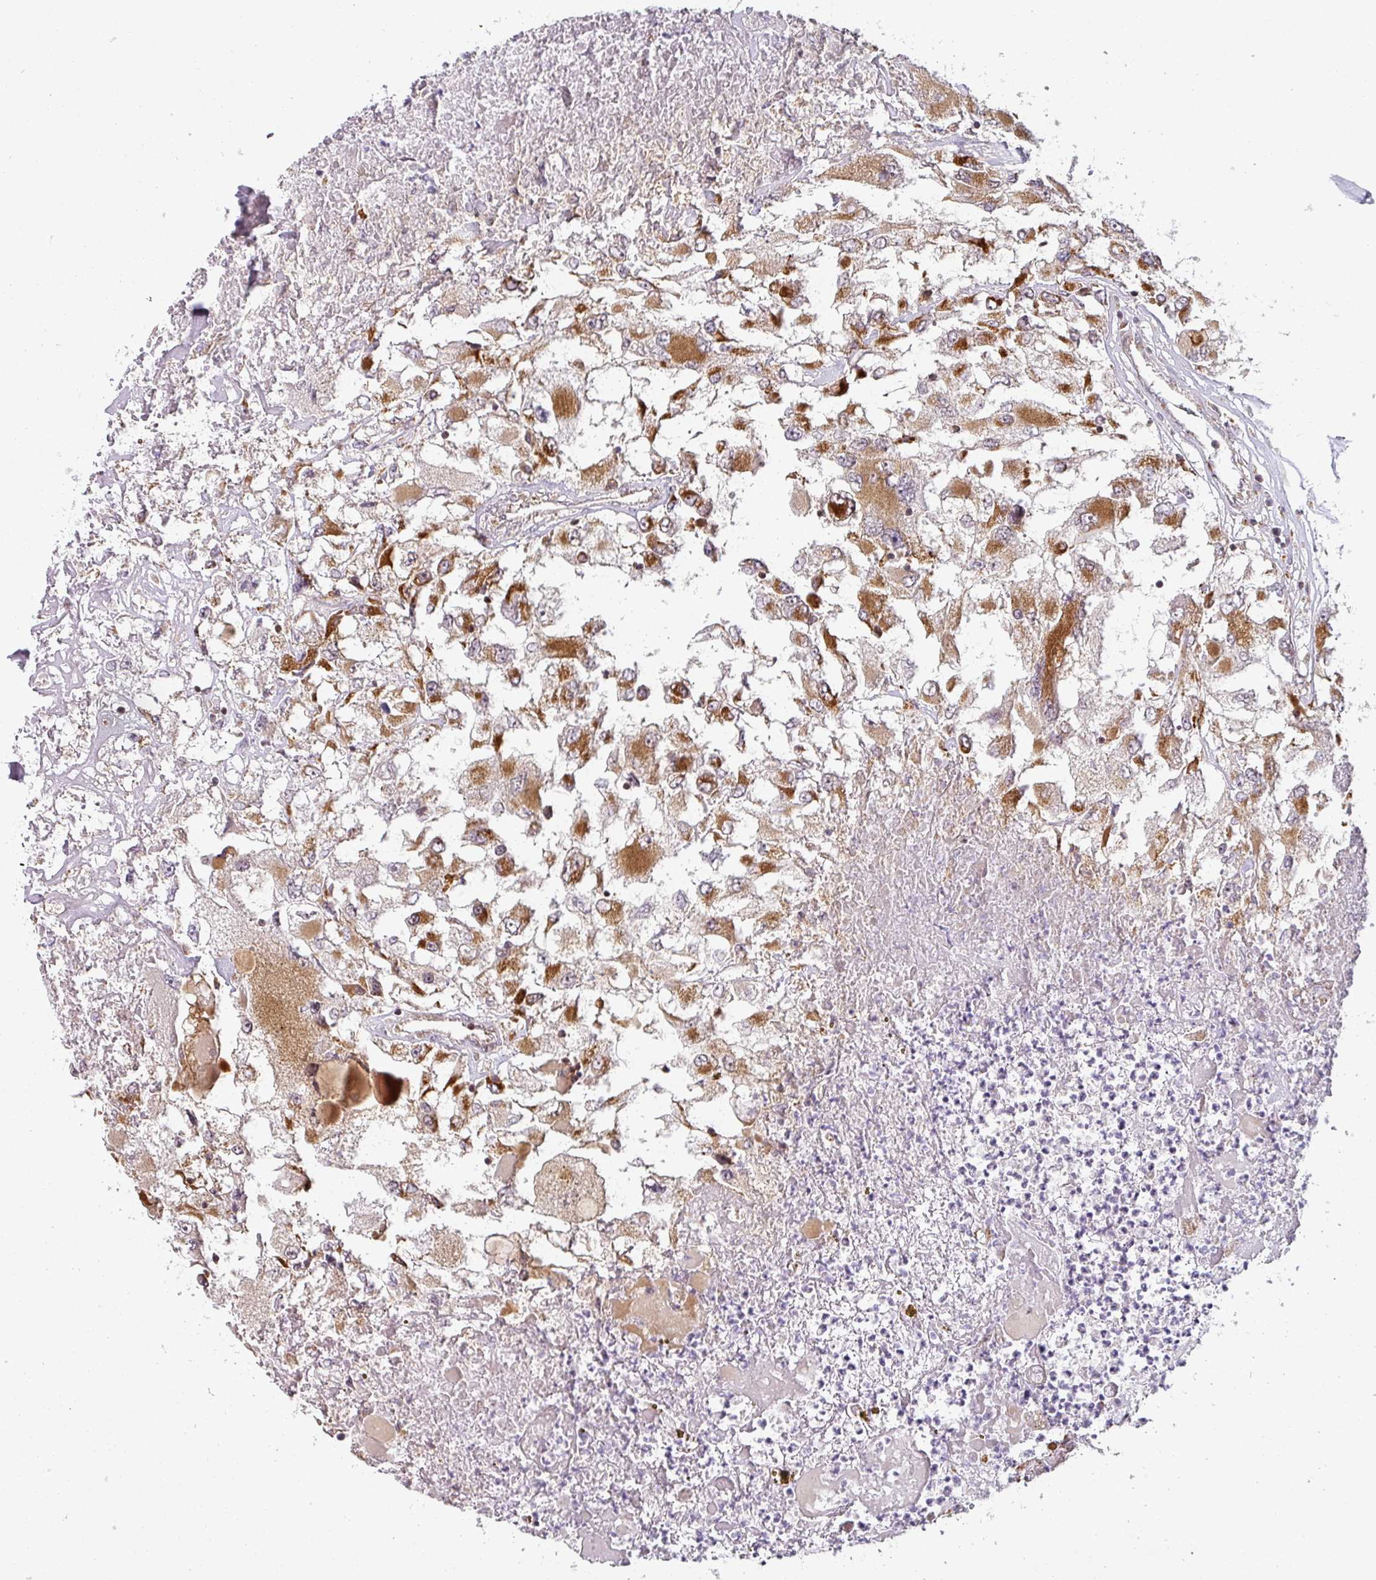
{"staining": {"intensity": "strong", "quantity": ">75%", "location": "cytoplasmic/membranous"}, "tissue": "renal cancer", "cell_type": "Tumor cells", "image_type": "cancer", "snomed": [{"axis": "morphology", "description": "Adenocarcinoma, NOS"}, {"axis": "topography", "description": "Kidney"}], "caption": "DAB (3,3'-diaminobenzidine) immunohistochemical staining of human renal cancer demonstrates strong cytoplasmic/membranous protein positivity in about >75% of tumor cells.", "gene": "MRPS16", "patient": {"sex": "female", "age": 52}}